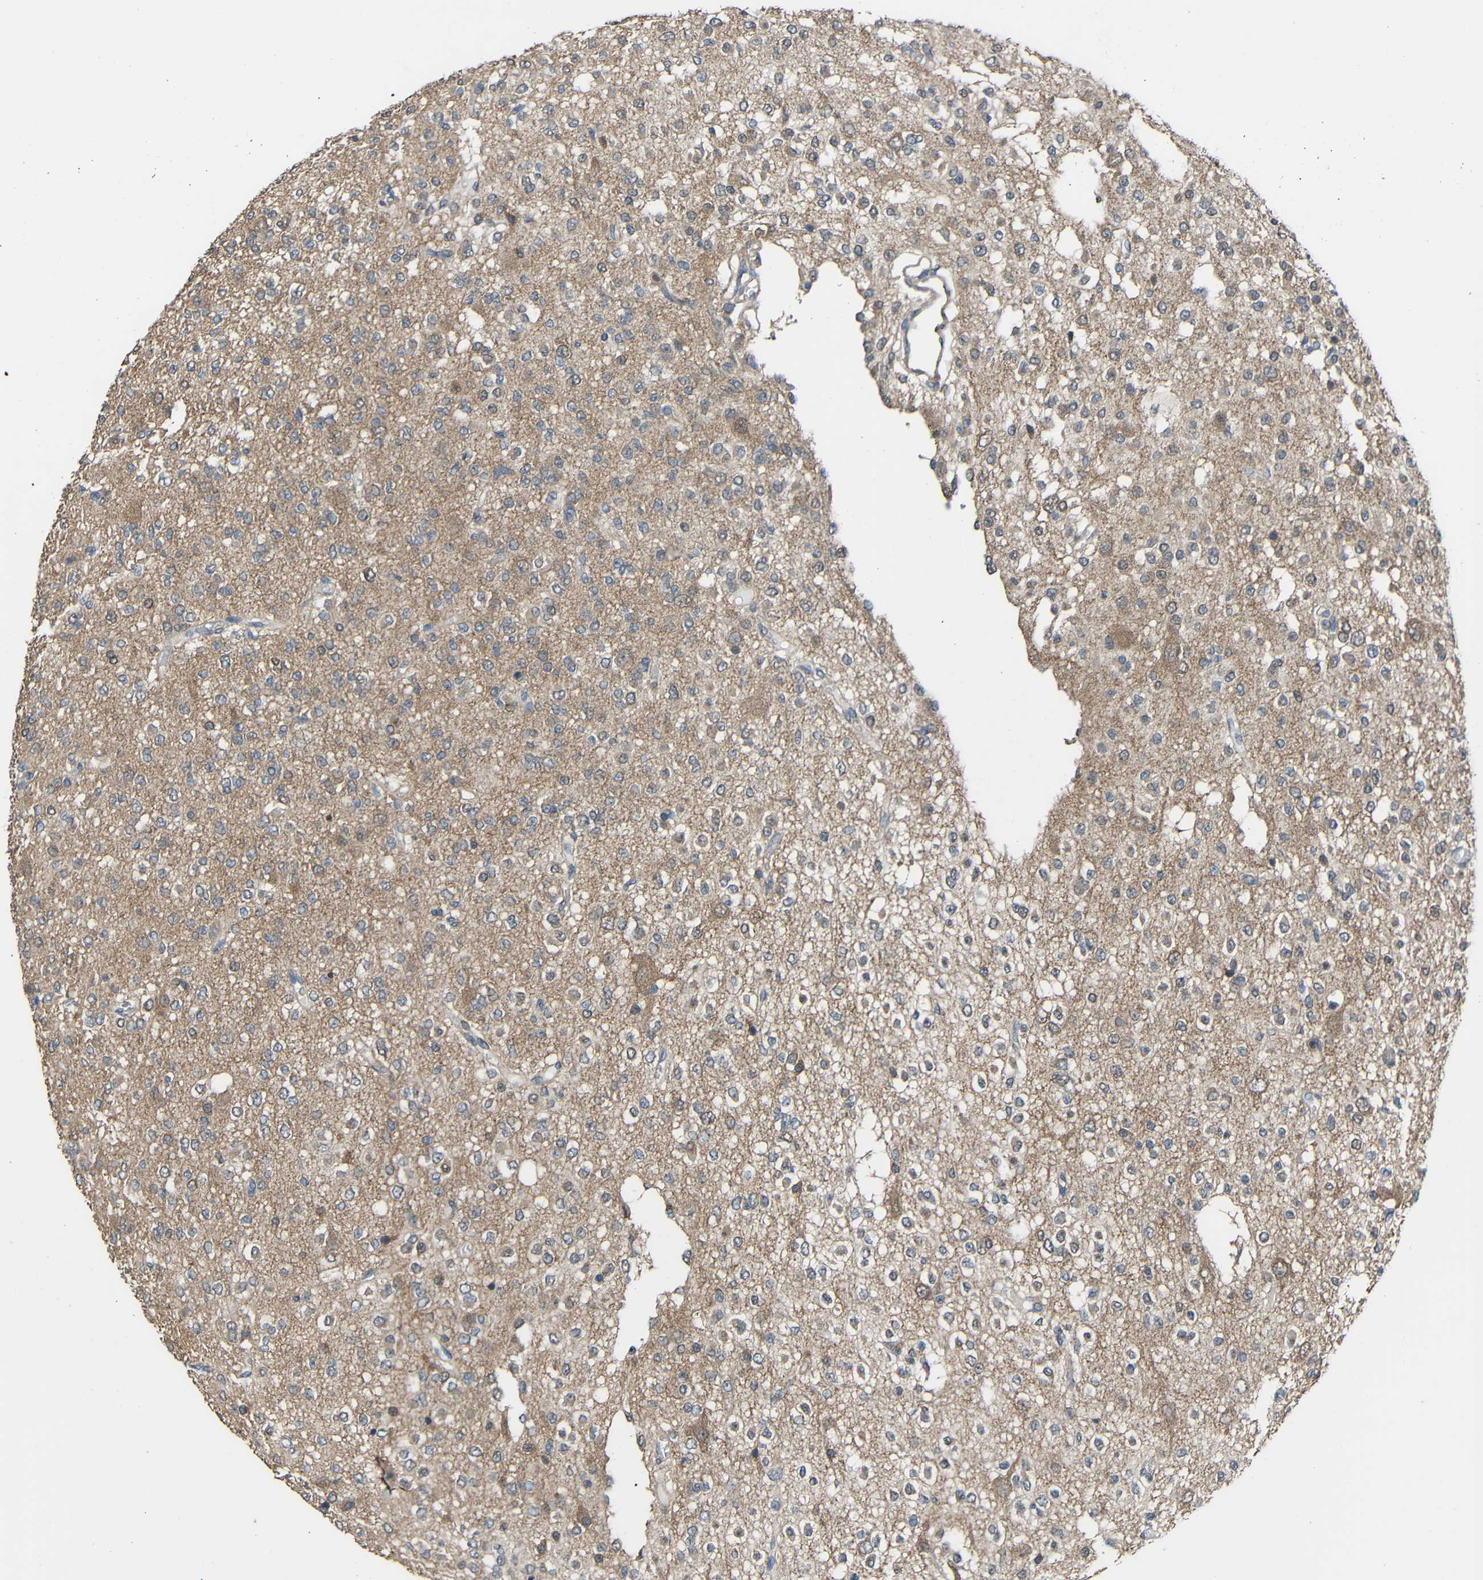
{"staining": {"intensity": "weak", "quantity": ">75%", "location": "cytoplasmic/membranous"}, "tissue": "glioma", "cell_type": "Tumor cells", "image_type": "cancer", "snomed": [{"axis": "morphology", "description": "Glioma, malignant, Low grade"}, {"axis": "topography", "description": "Brain"}], "caption": "This is an image of immunohistochemistry (IHC) staining of malignant glioma (low-grade), which shows weak expression in the cytoplasmic/membranous of tumor cells.", "gene": "CHST9", "patient": {"sex": "male", "age": 38}}